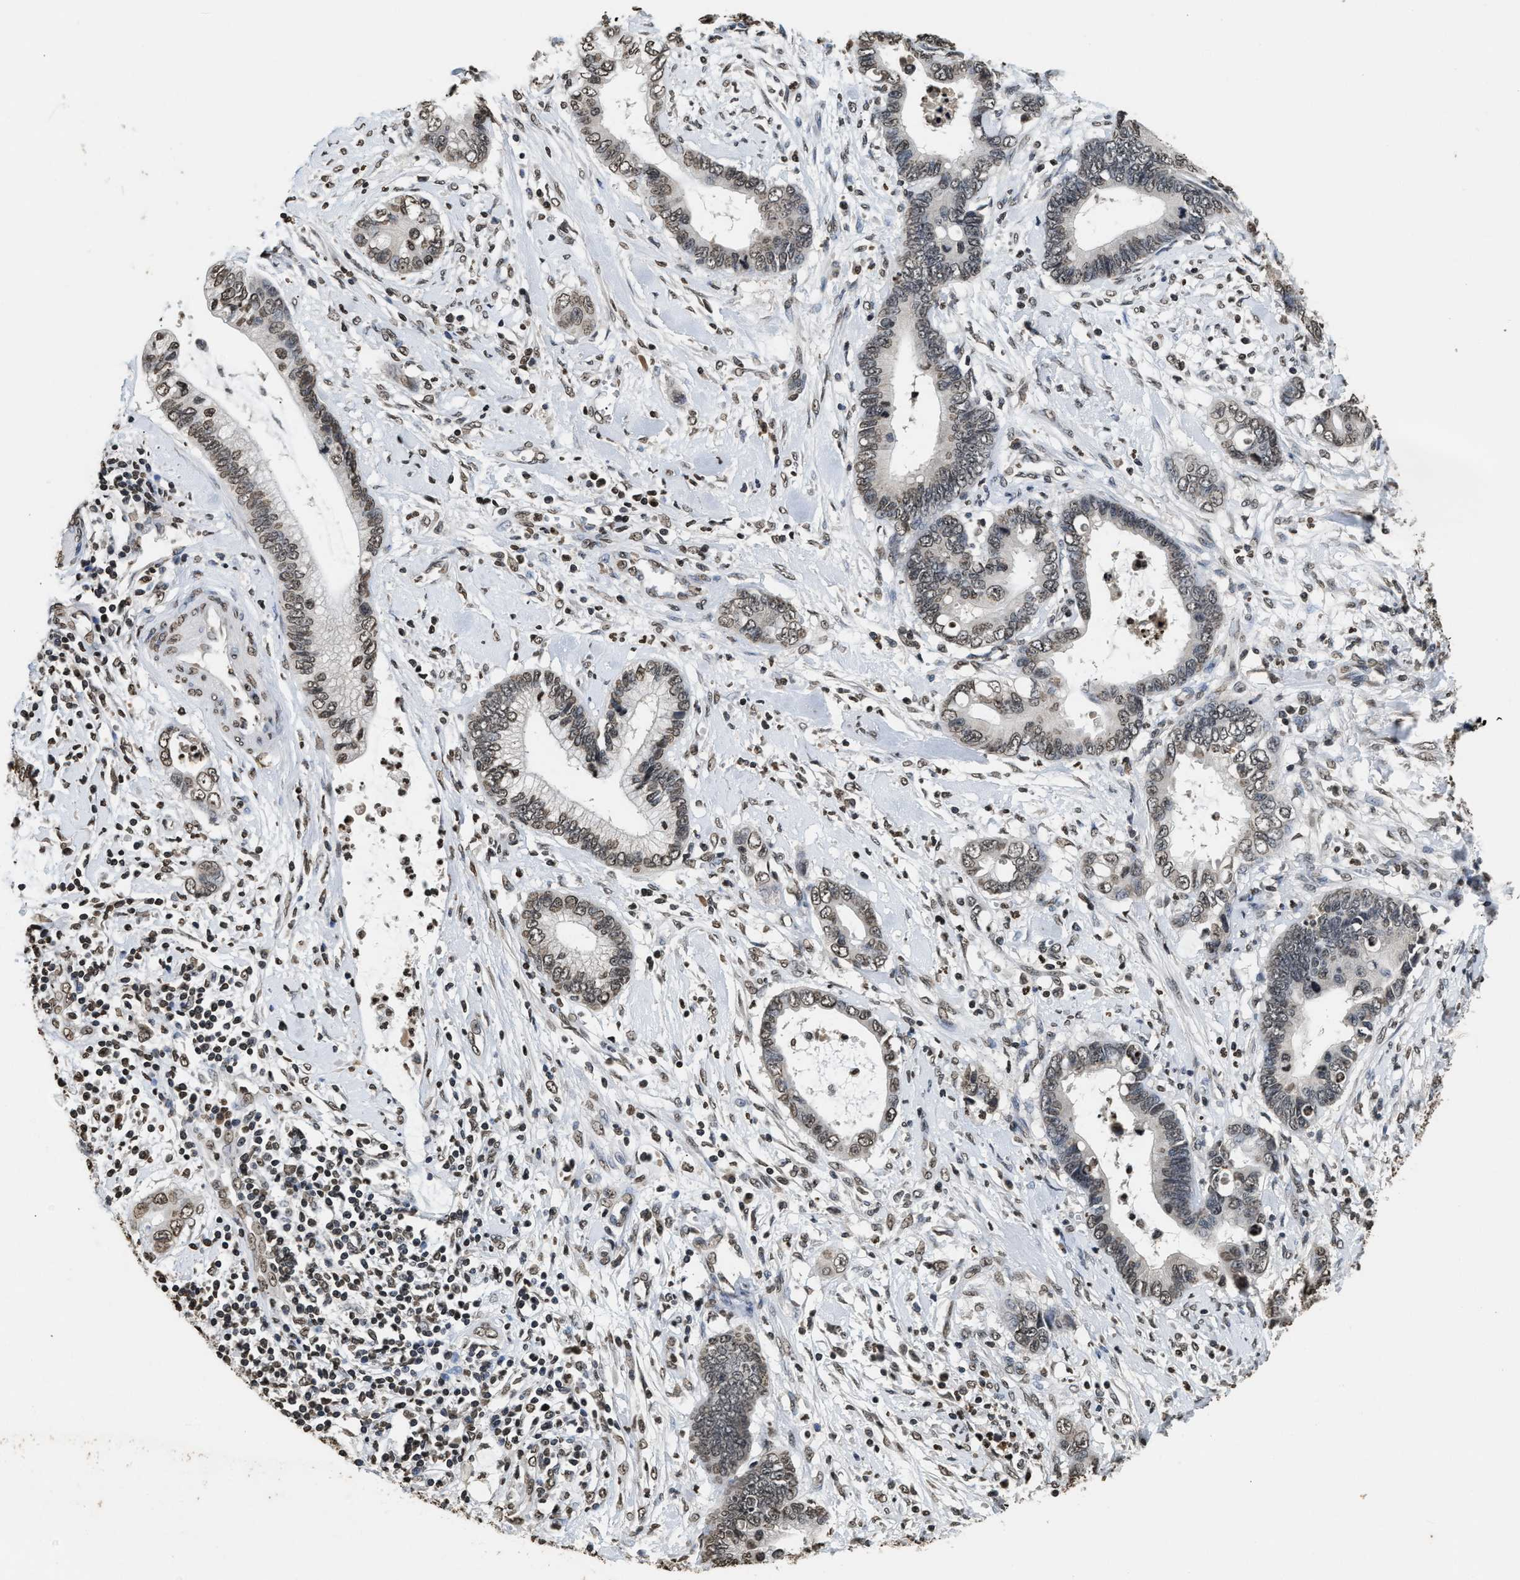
{"staining": {"intensity": "weak", "quantity": ">75%", "location": "nuclear"}, "tissue": "cervical cancer", "cell_type": "Tumor cells", "image_type": "cancer", "snomed": [{"axis": "morphology", "description": "Adenocarcinoma, NOS"}, {"axis": "topography", "description": "Cervix"}], "caption": "Immunohistochemical staining of human adenocarcinoma (cervical) displays low levels of weak nuclear protein staining in about >75% of tumor cells.", "gene": "DNASE1L3", "patient": {"sex": "female", "age": 44}}